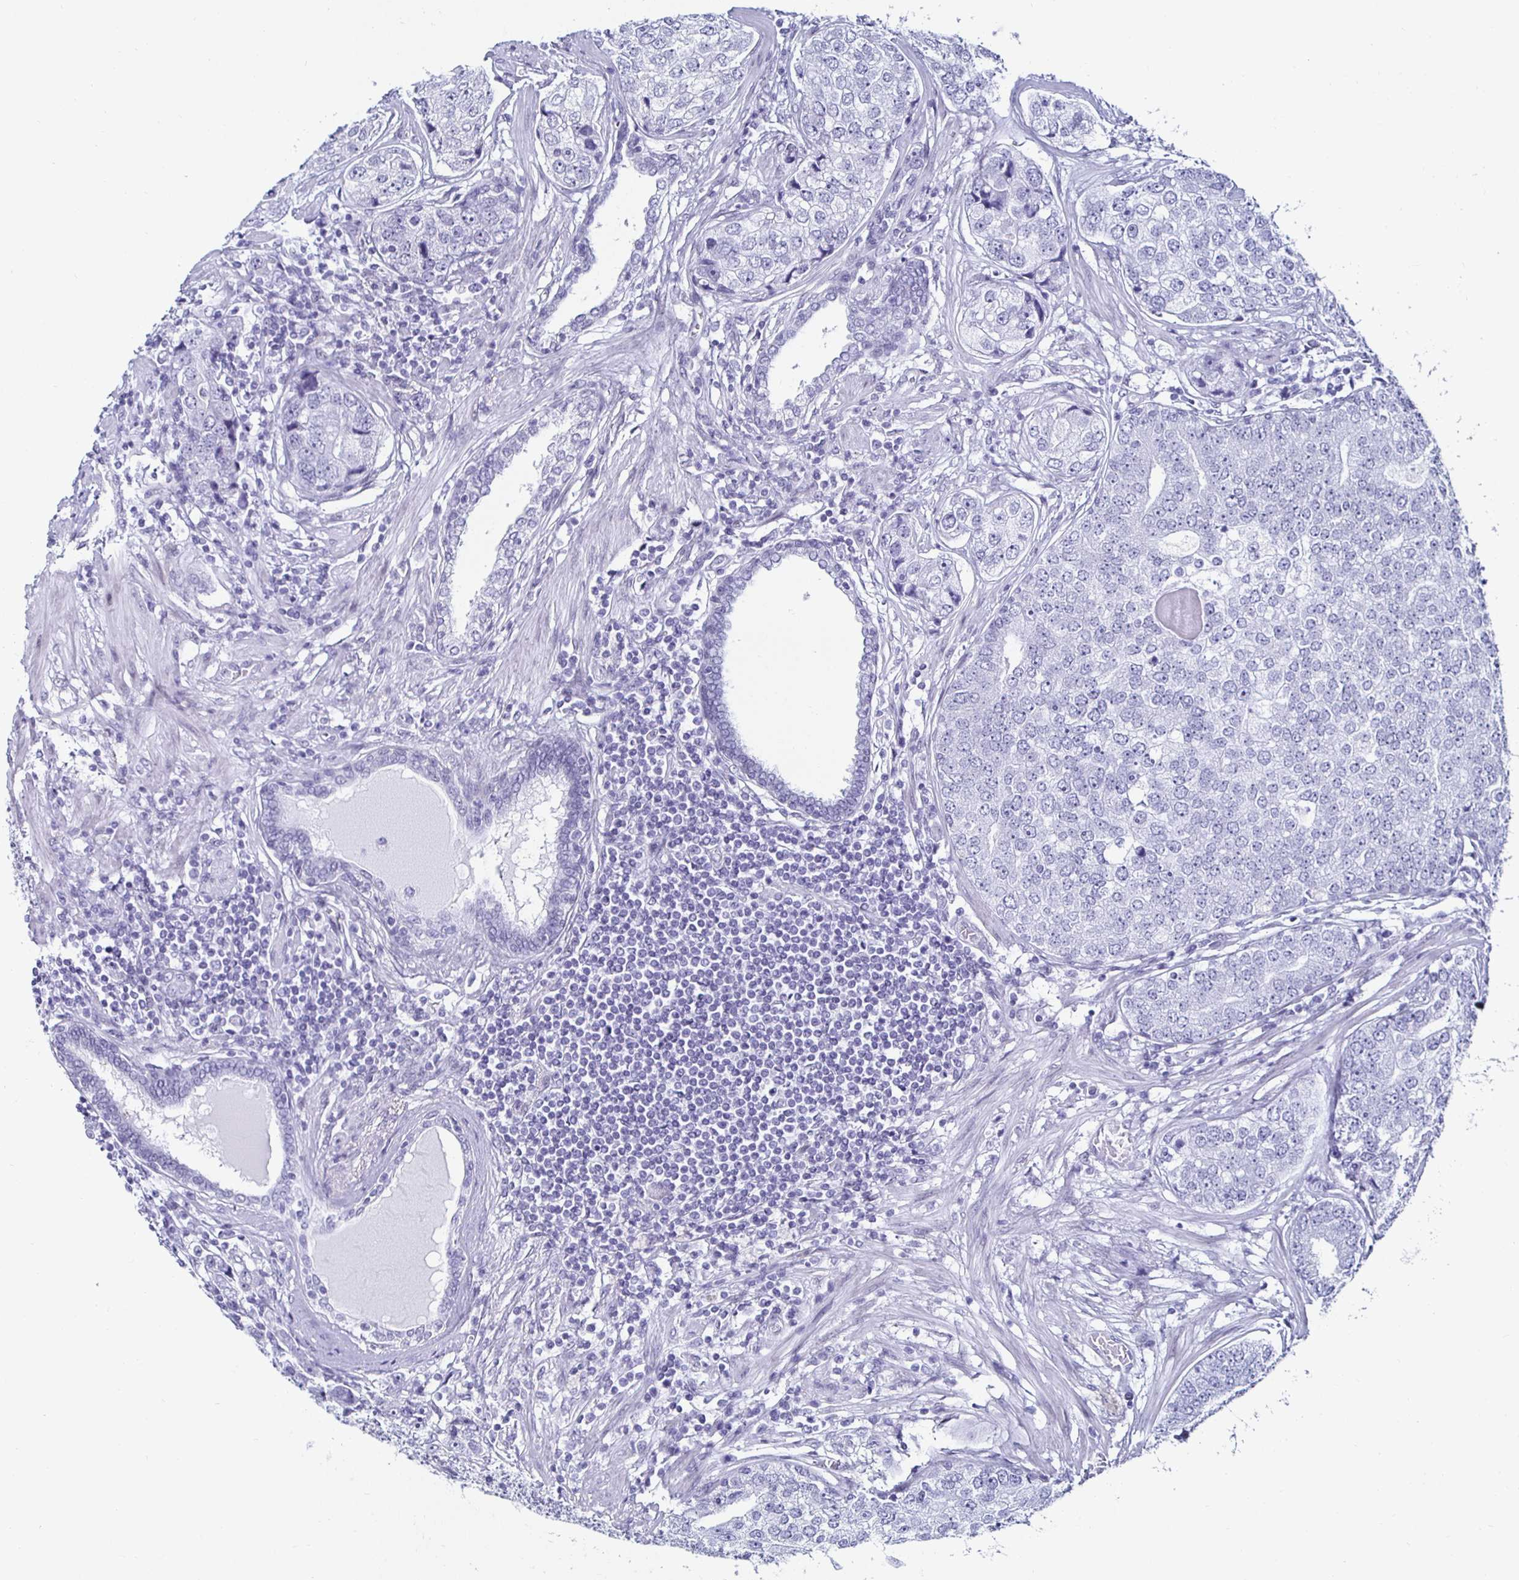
{"staining": {"intensity": "negative", "quantity": "none", "location": "none"}, "tissue": "prostate cancer", "cell_type": "Tumor cells", "image_type": "cancer", "snomed": [{"axis": "morphology", "description": "Adenocarcinoma, High grade"}, {"axis": "topography", "description": "Prostate"}], "caption": "This histopathology image is of prostate high-grade adenocarcinoma stained with immunohistochemistry (IHC) to label a protein in brown with the nuclei are counter-stained blue. There is no staining in tumor cells.", "gene": "KRT4", "patient": {"sex": "male", "age": 60}}